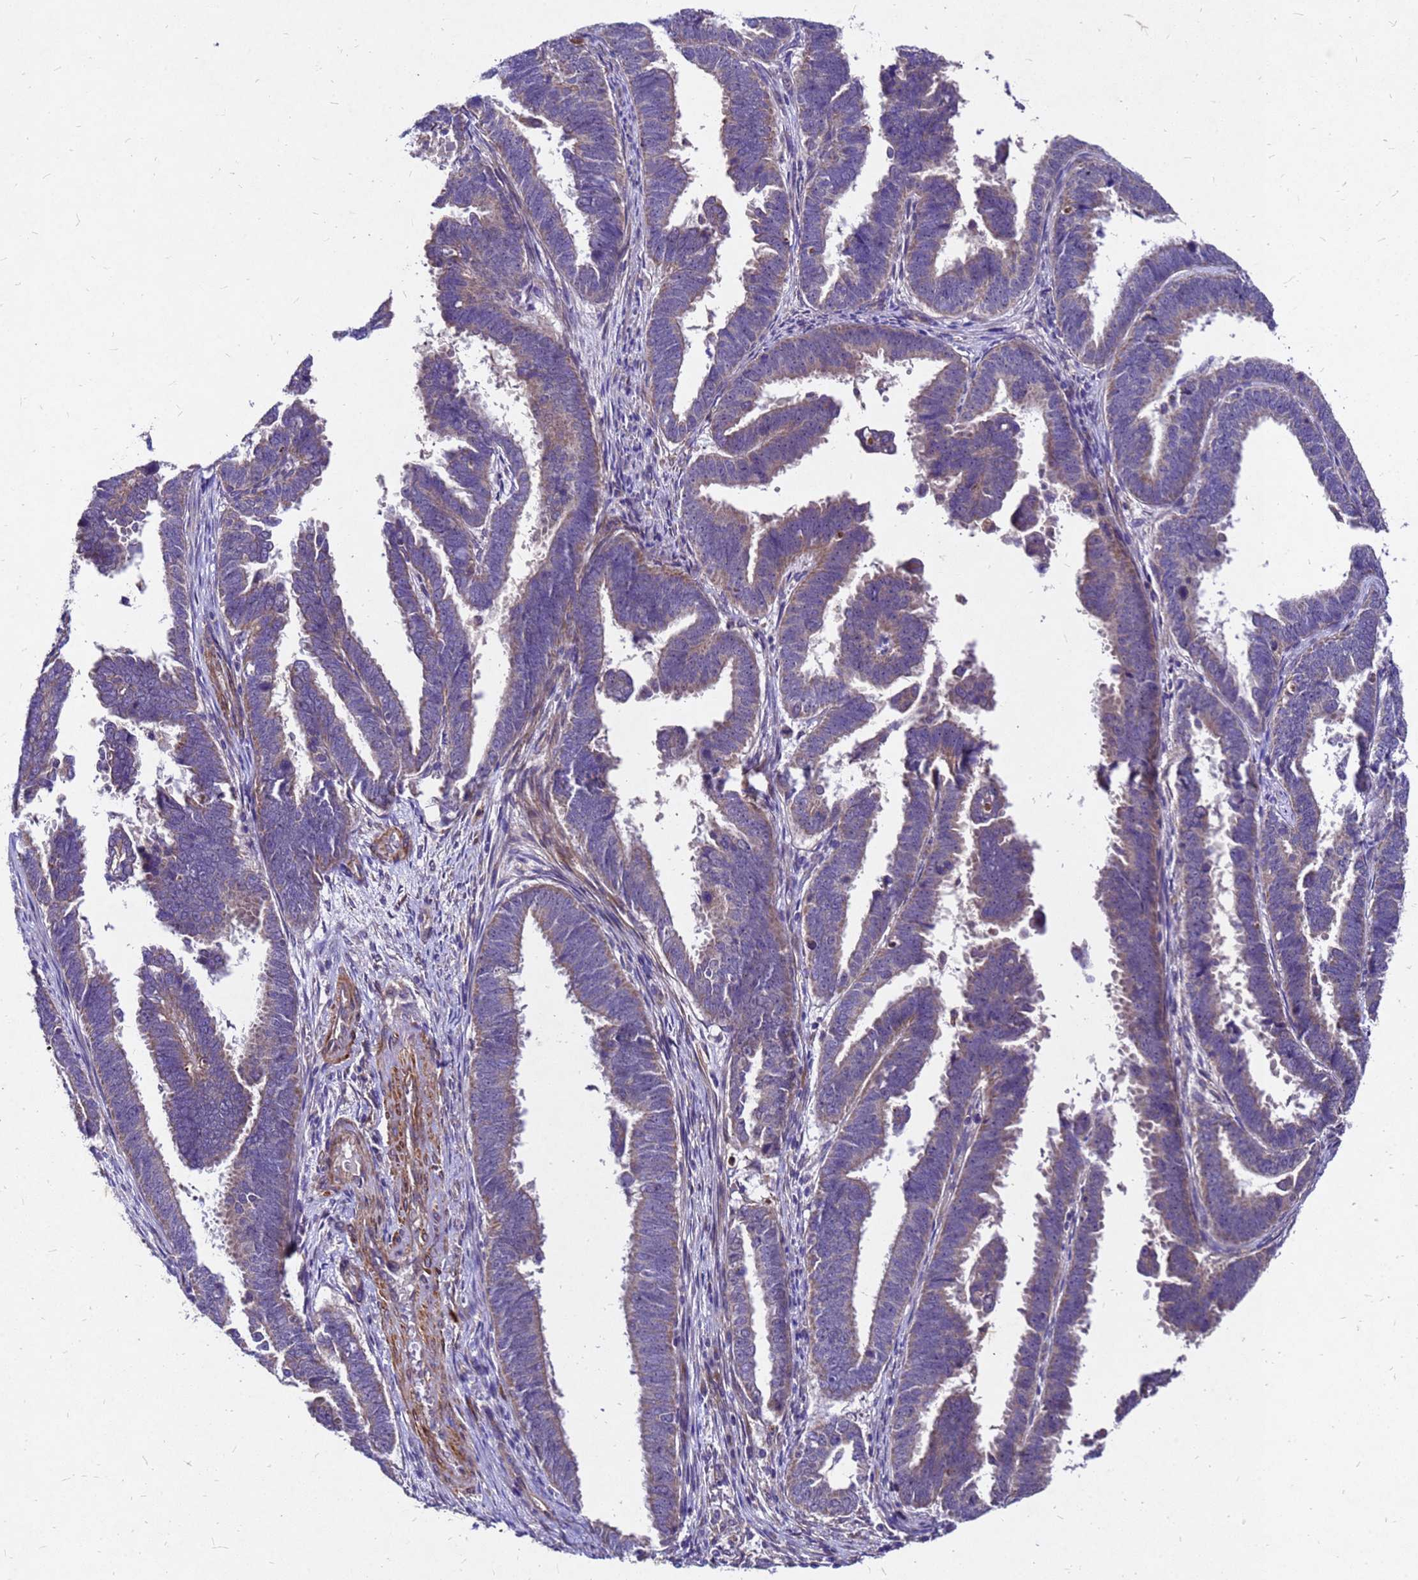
{"staining": {"intensity": "weak", "quantity": "25%-75%", "location": "cytoplasmic/membranous"}, "tissue": "endometrial cancer", "cell_type": "Tumor cells", "image_type": "cancer", "snomed": [{"axis": "morphology", "description": "Adenocarcinoma, NOS"}, {"axis": "topography", "description": "Endometrium"}], "caption": "This is an image of immunohistochemistry (IHC) staining of endometrial cancer (adenocarcinoma), which shows weak staining in the cytoplasmic/membranous of tumor cells.", "gene": "DUSP23", "patient": {"sex": "female", "age": 75}}